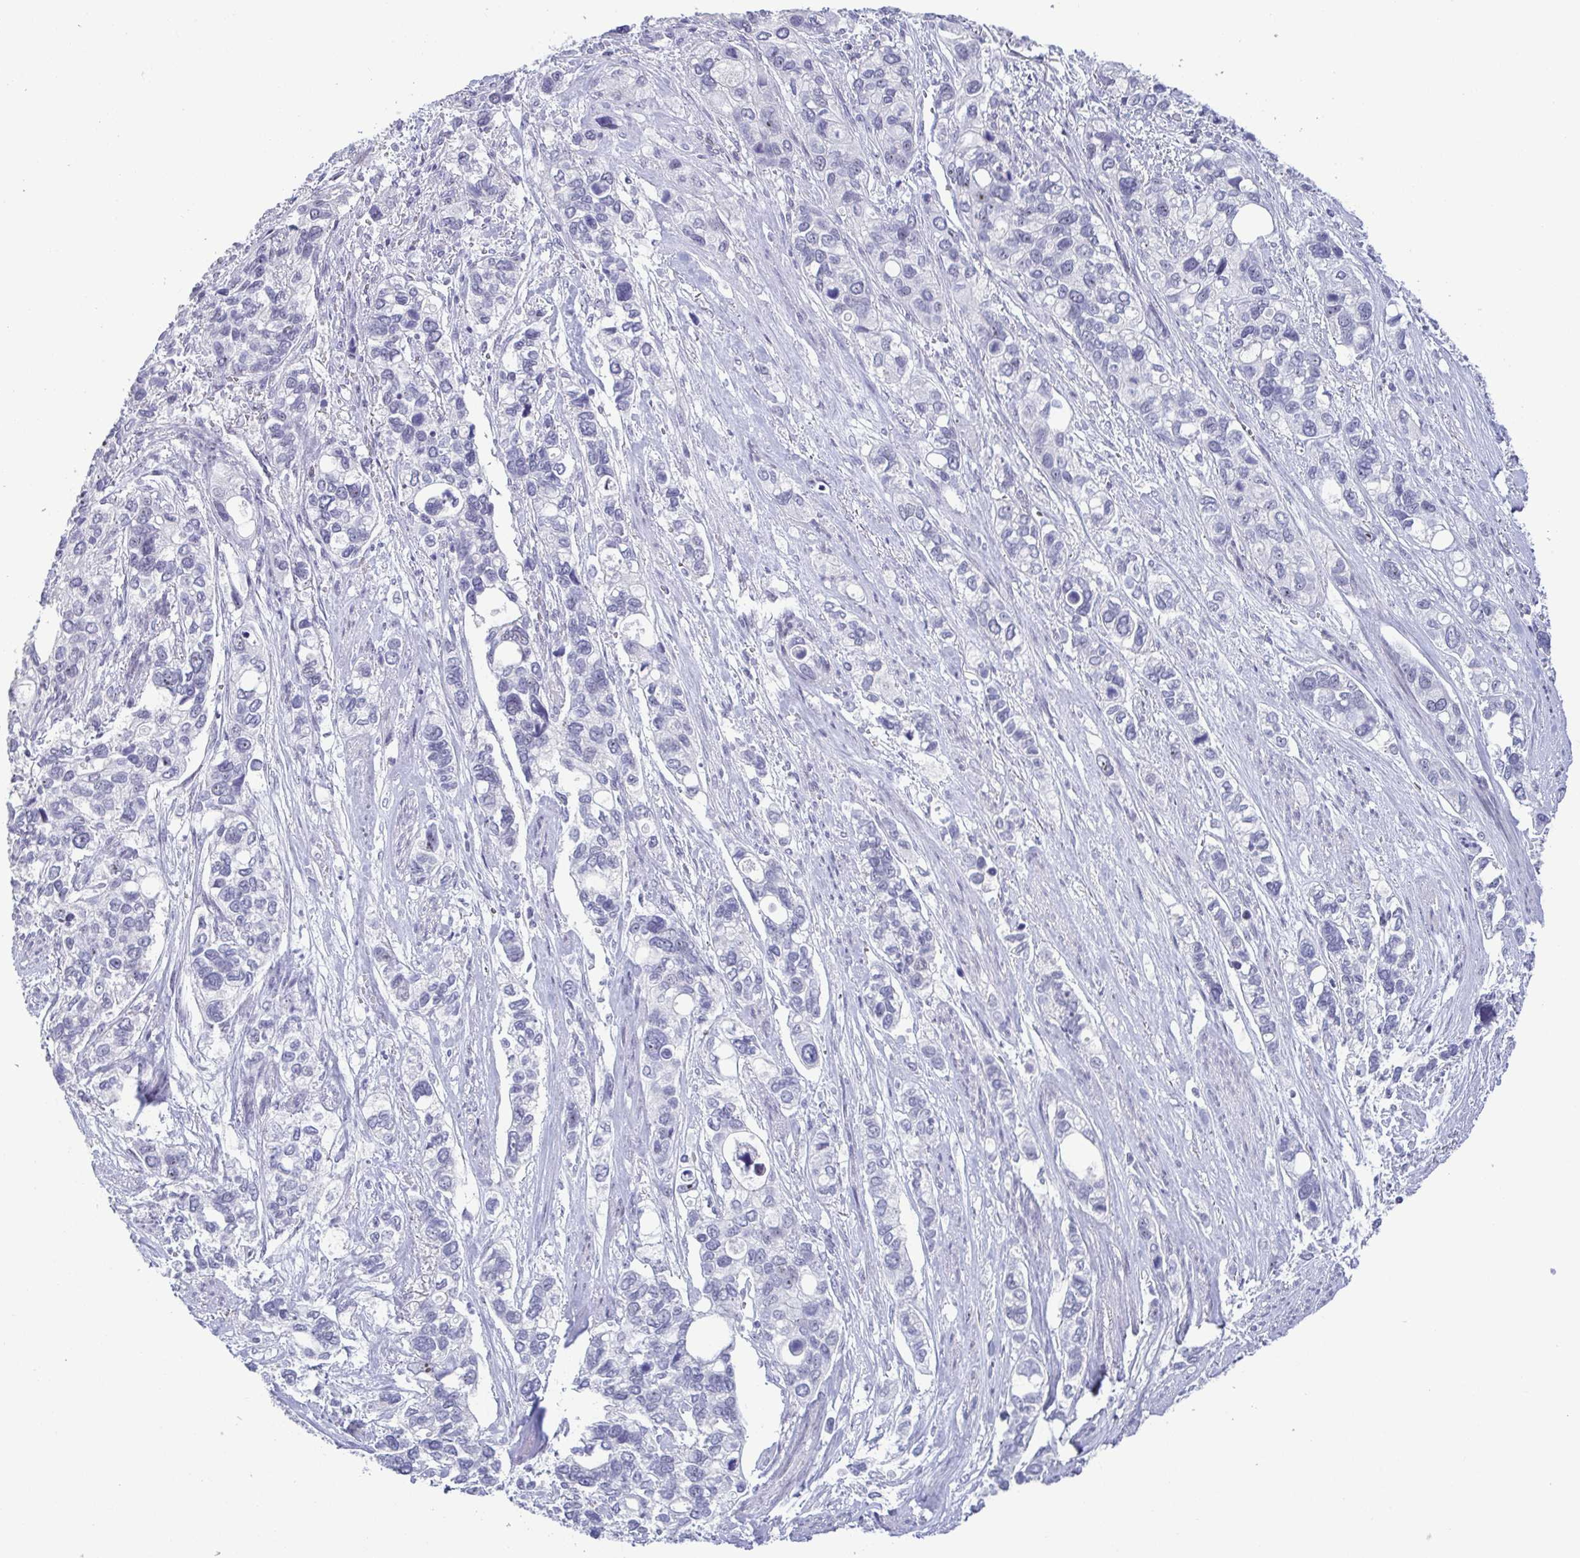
{"staining": {"intensity": "negative", "quantity": "none", "location": "none"}, "tissue": "stomach cancer", "cell_type": "Tumor cells", "image_type": "cancer", "snomed": [{"axis": "morphology", "description": "Adenocarcinoma, NOS"}, {"axis": "topography", "description": "Stomach, upper"}], "caption": "Image shows no significant protein staining in tumor cells of stomach cancer.", "gene": "BZW1", "patient": {"sex": "female", "age": 81}}